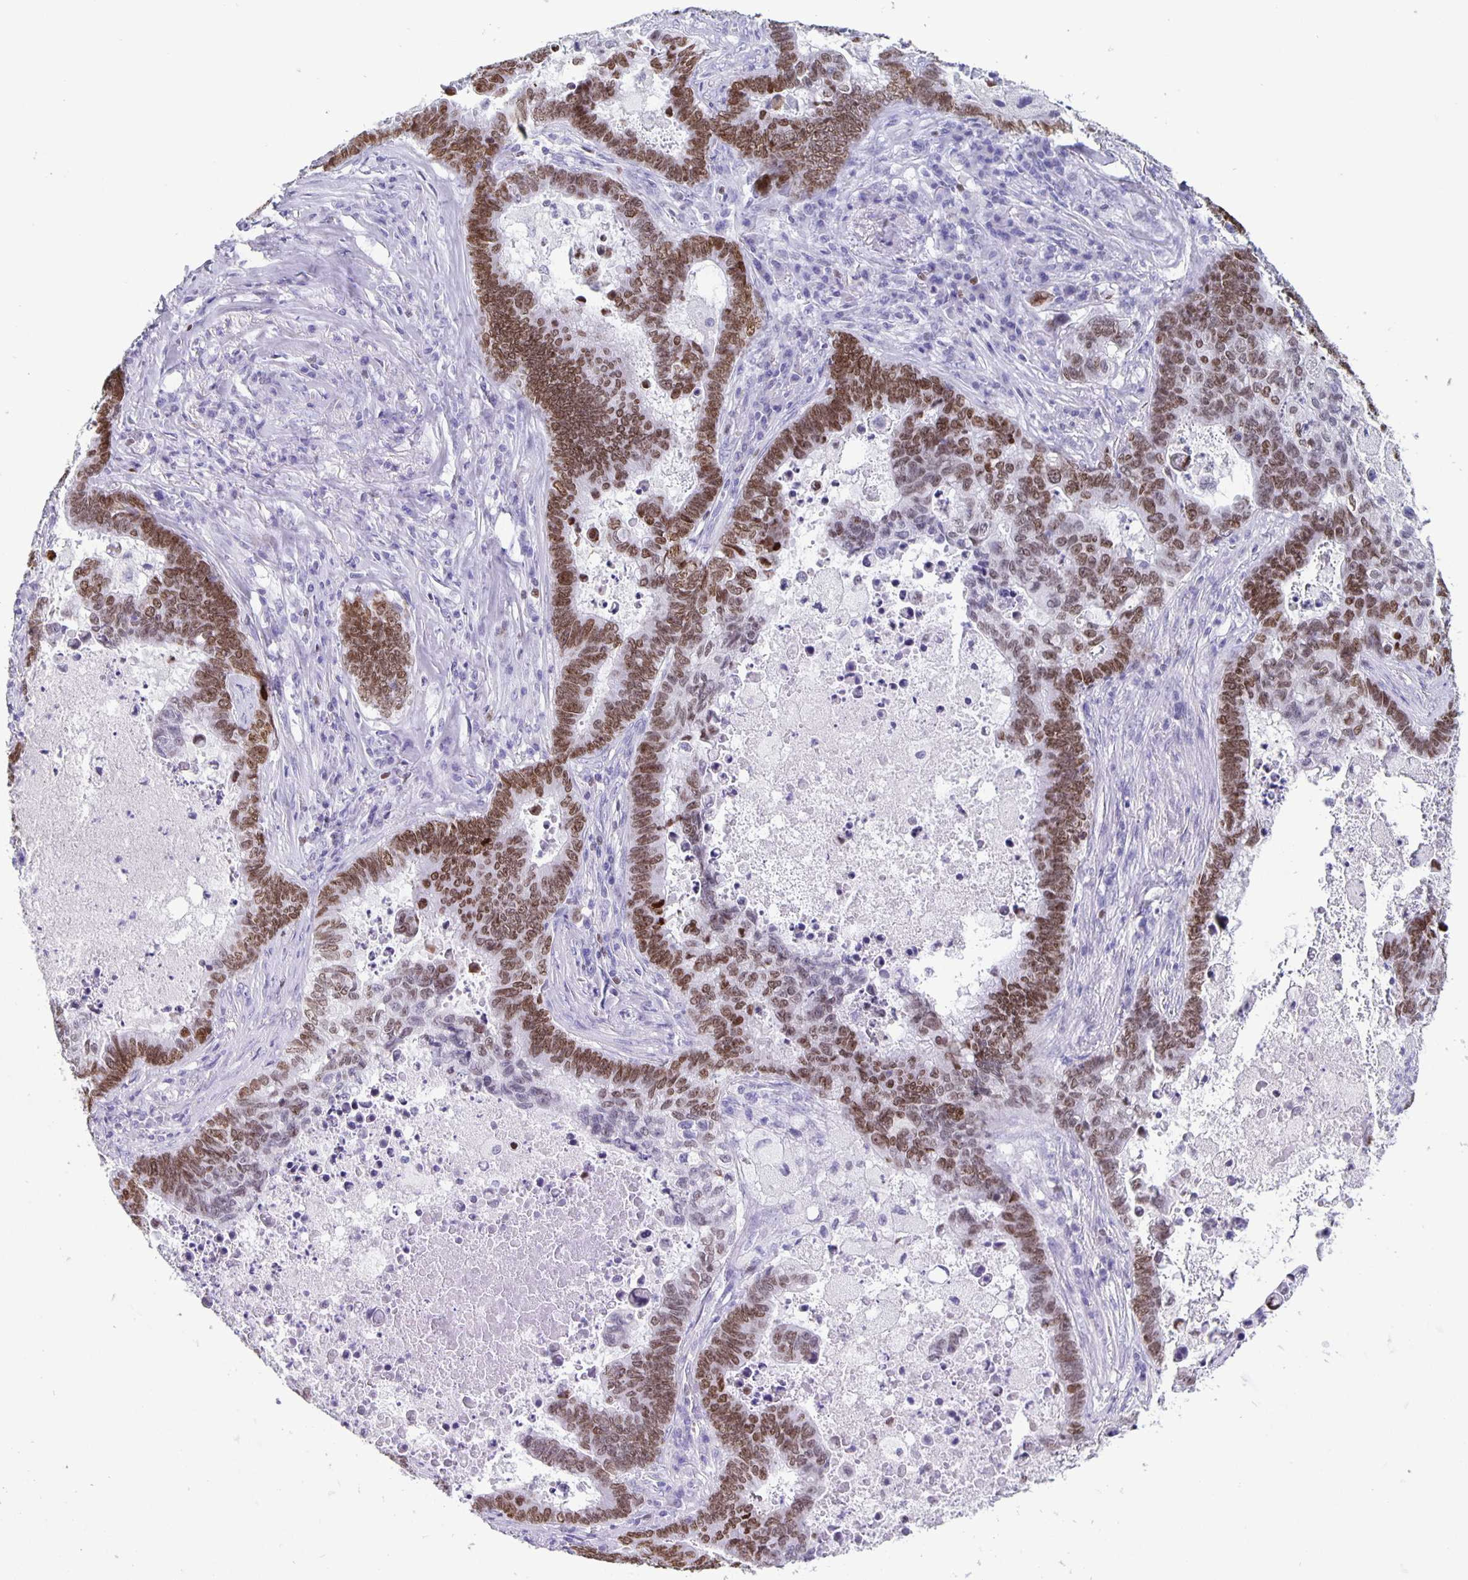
{"staining": {"intensity": "moderate", "quantity": ">75%", "location": "nuclear"}, "tissue": "lung cancer", "cell_type": "Tumor cells", "image_type": "cancer", "snomed": [{"axis": "morphology", "description": "Aneuploidy"}, {"axis": "morphology", "description": "Adenocarcinoma, NOS"}, {"axis": "morphology", "description": "Adenocarcinoma primary or metastatic"}, {"axis": "topography", "description": "Lung"}], "caption": "DAB immunohistochemical staining of human lung adenocarcinoma demonstrates moderate nuclear protein staining in approximately >75% of tumor cells.", "gene": "SATB2", "patient": {"sex": "female", "age": 75}}